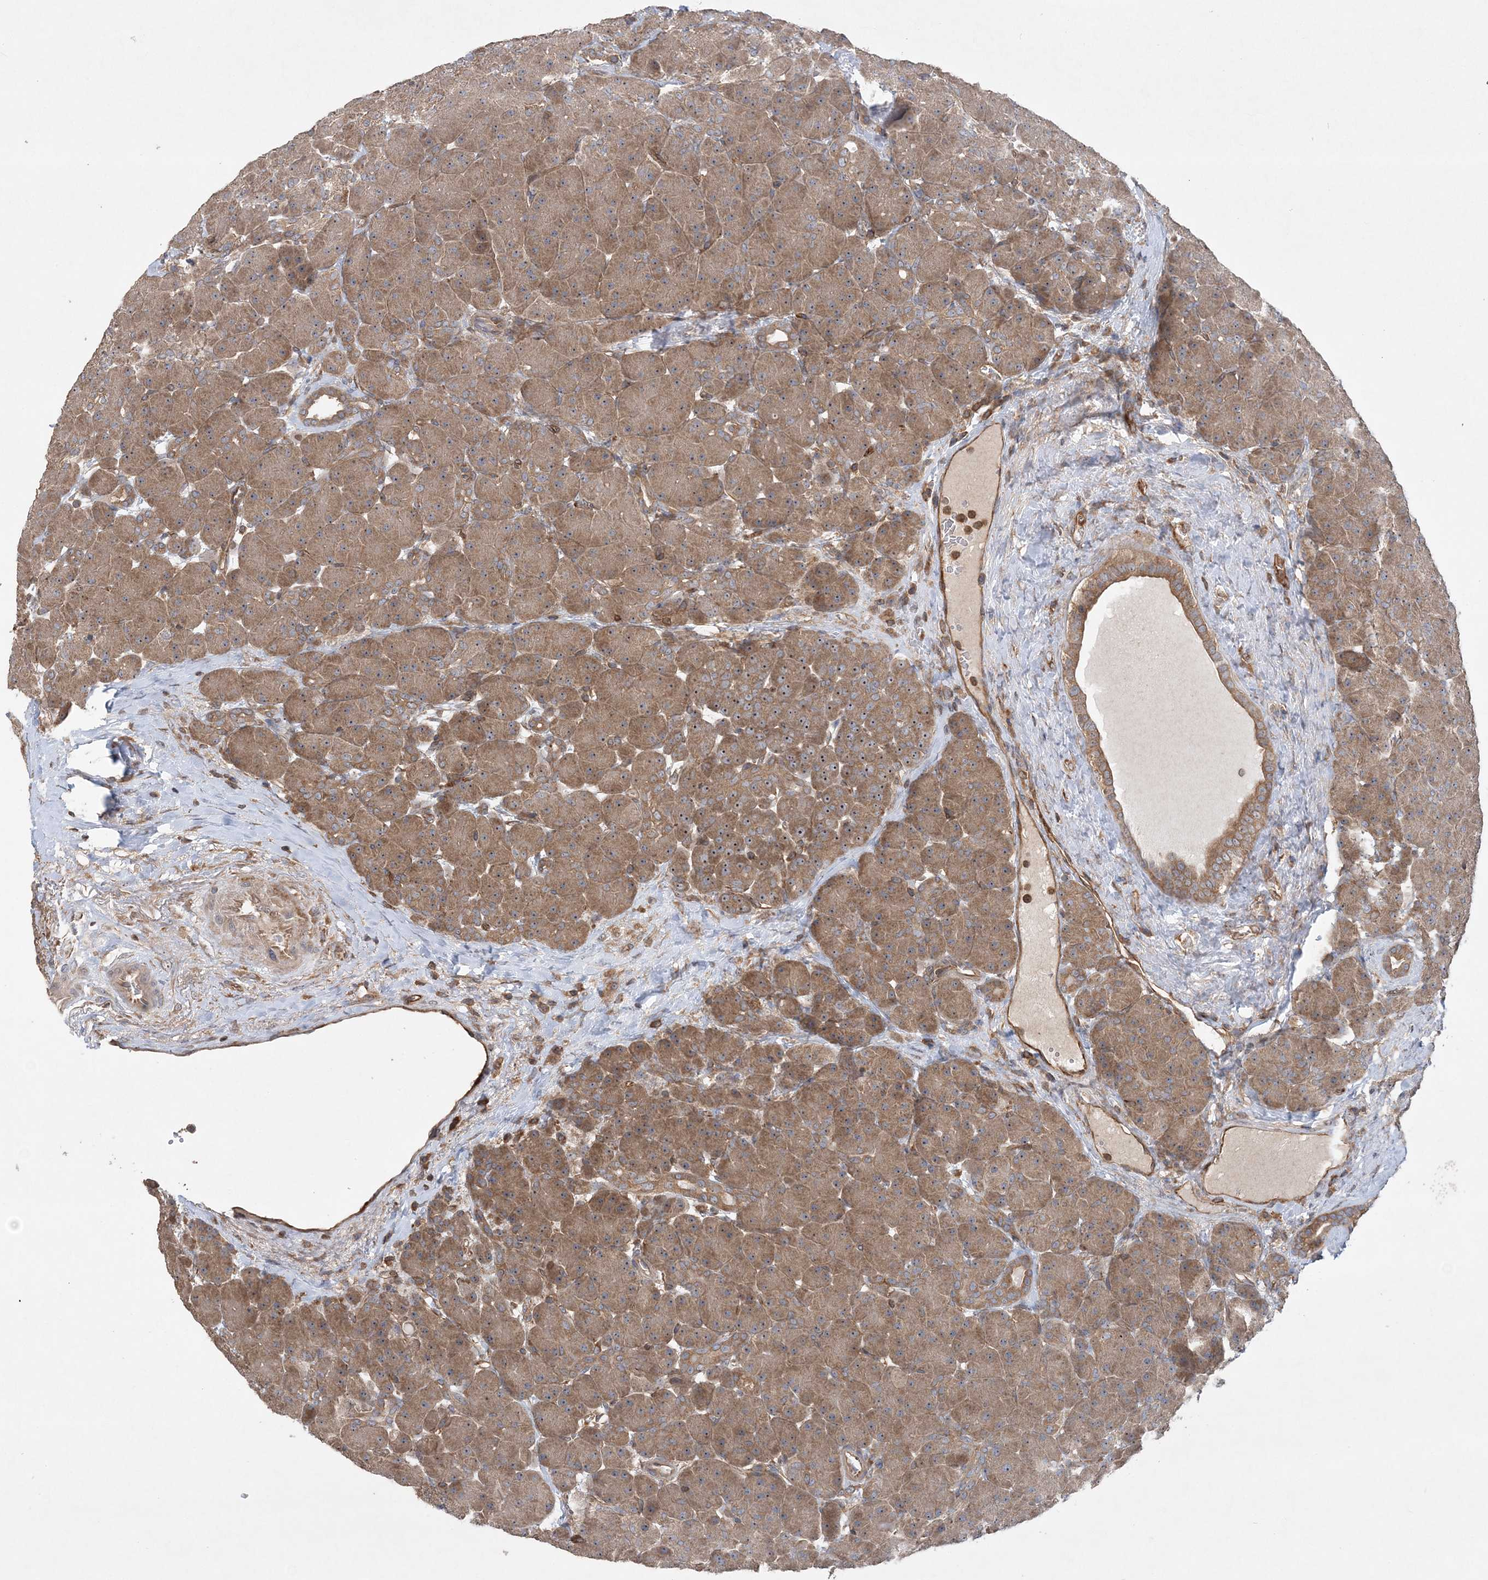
{"staining": {"intensity": "moderate", "quantity": ">75%", "location": "cytoplasmic/membranous"}, "tissue": "pancreas", "cell_type": "Exocrine glandular cells", "image_type": "normal", "snomed": [{"axis": "morphology", "description": "Normal tissue, NOS"}, {"axis": "topography", "description": "Pancreas"}], "caption": "Immunohistochemical staining of normal pancreas exhibits moderate cytoplasmic/membranous protein staining in approximately >75% of exocrine glandular cells. The protein is stained brown, and the nuclei are stained in blue (DAB IHC with brightfield microscopy, high magnification).", "gene": "ACAP2", "patient": {"sex": "male", "age": 66}}